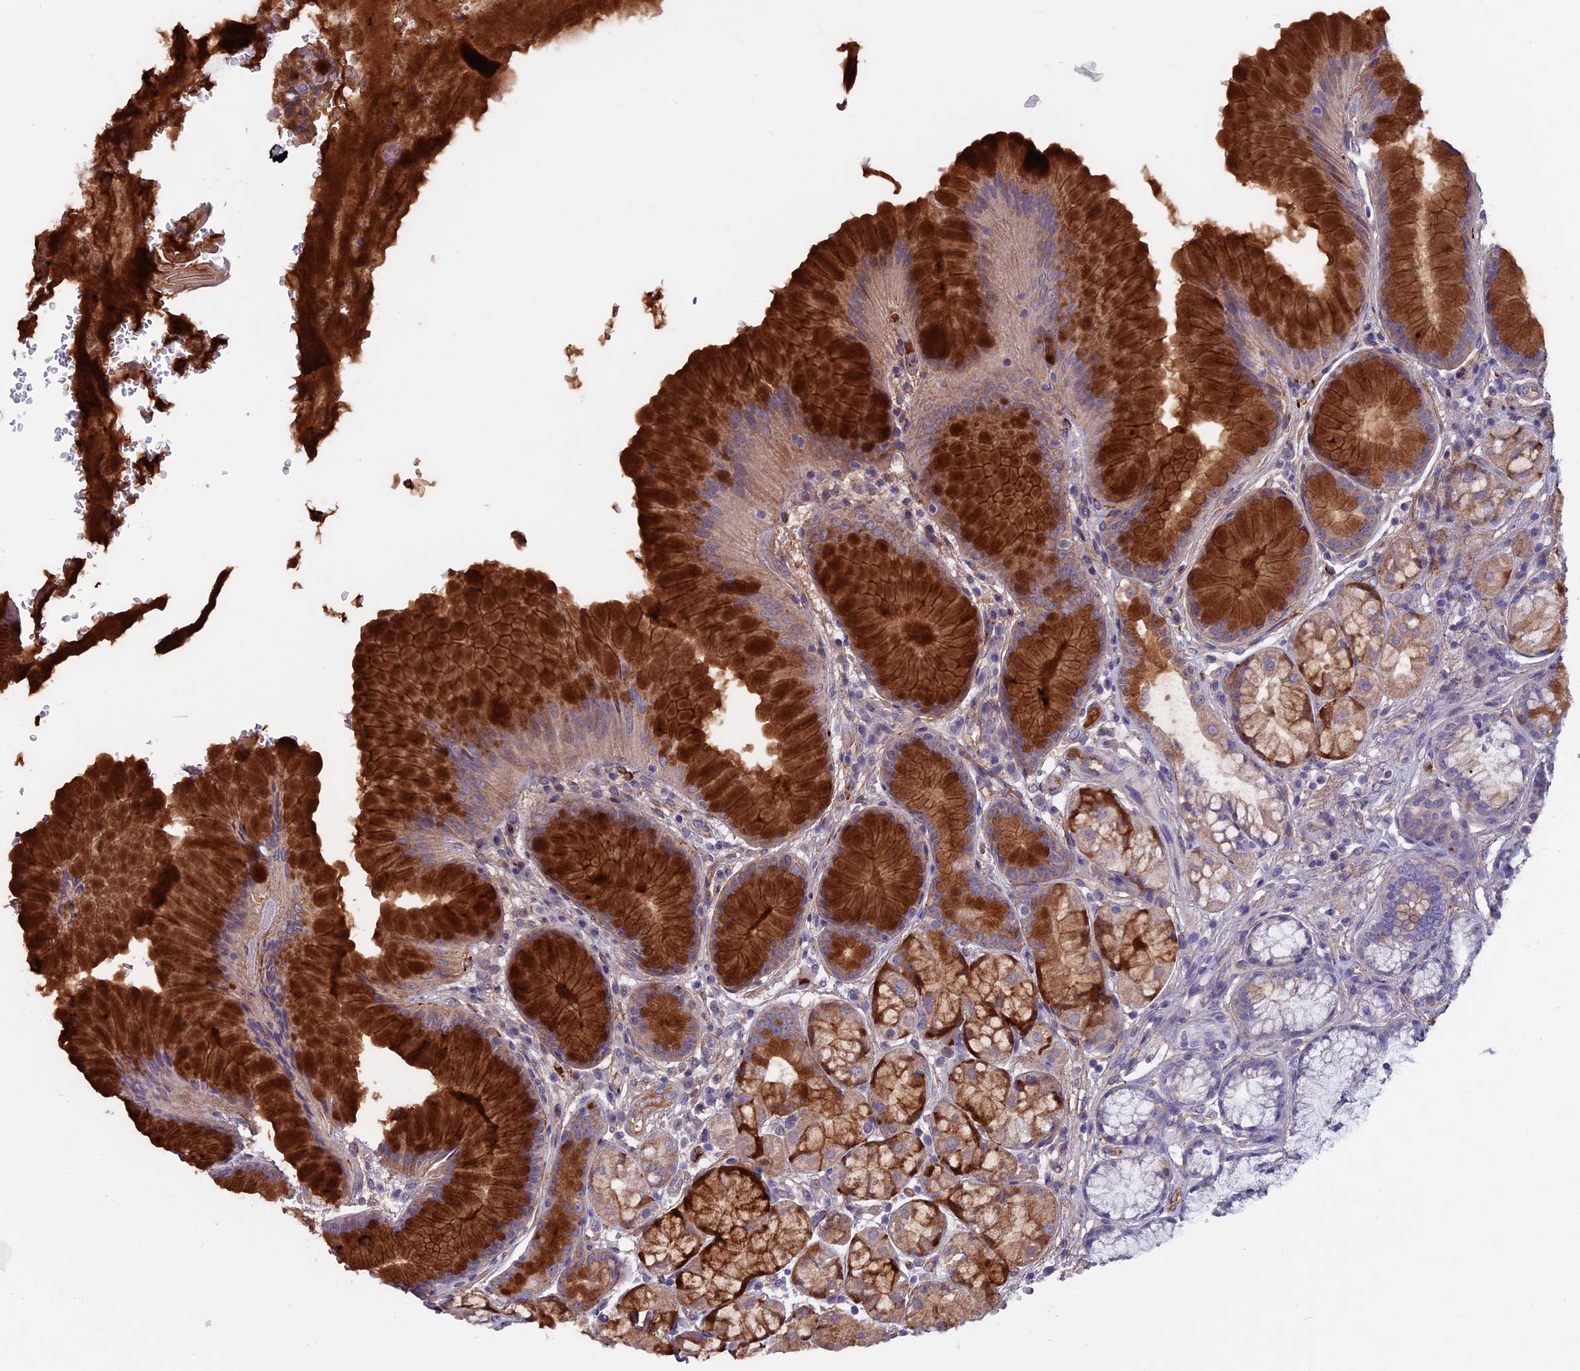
{"staining": {"intensity": "strong", "quantity": ">75%", "location": "cytoplasmic/membranous"}, "tissue": "stomach", "cell_type": "Glandular cells", "image_type": "normal", "snomed": [{"axis": "morphology", "description": "Normal tissue, NOS"}, {"axis": "topography", "description": "Stomach"}], "caption": "DAB (3,3'-diaminobenzidine) immunohistochemical staining of unremarkable human stomach displays strong cytoplasmic/membranous protein expression in approximately >75% of glandular cells.", "gene": "COL4A3", "patient": {"sex": "male", "age": 63}}